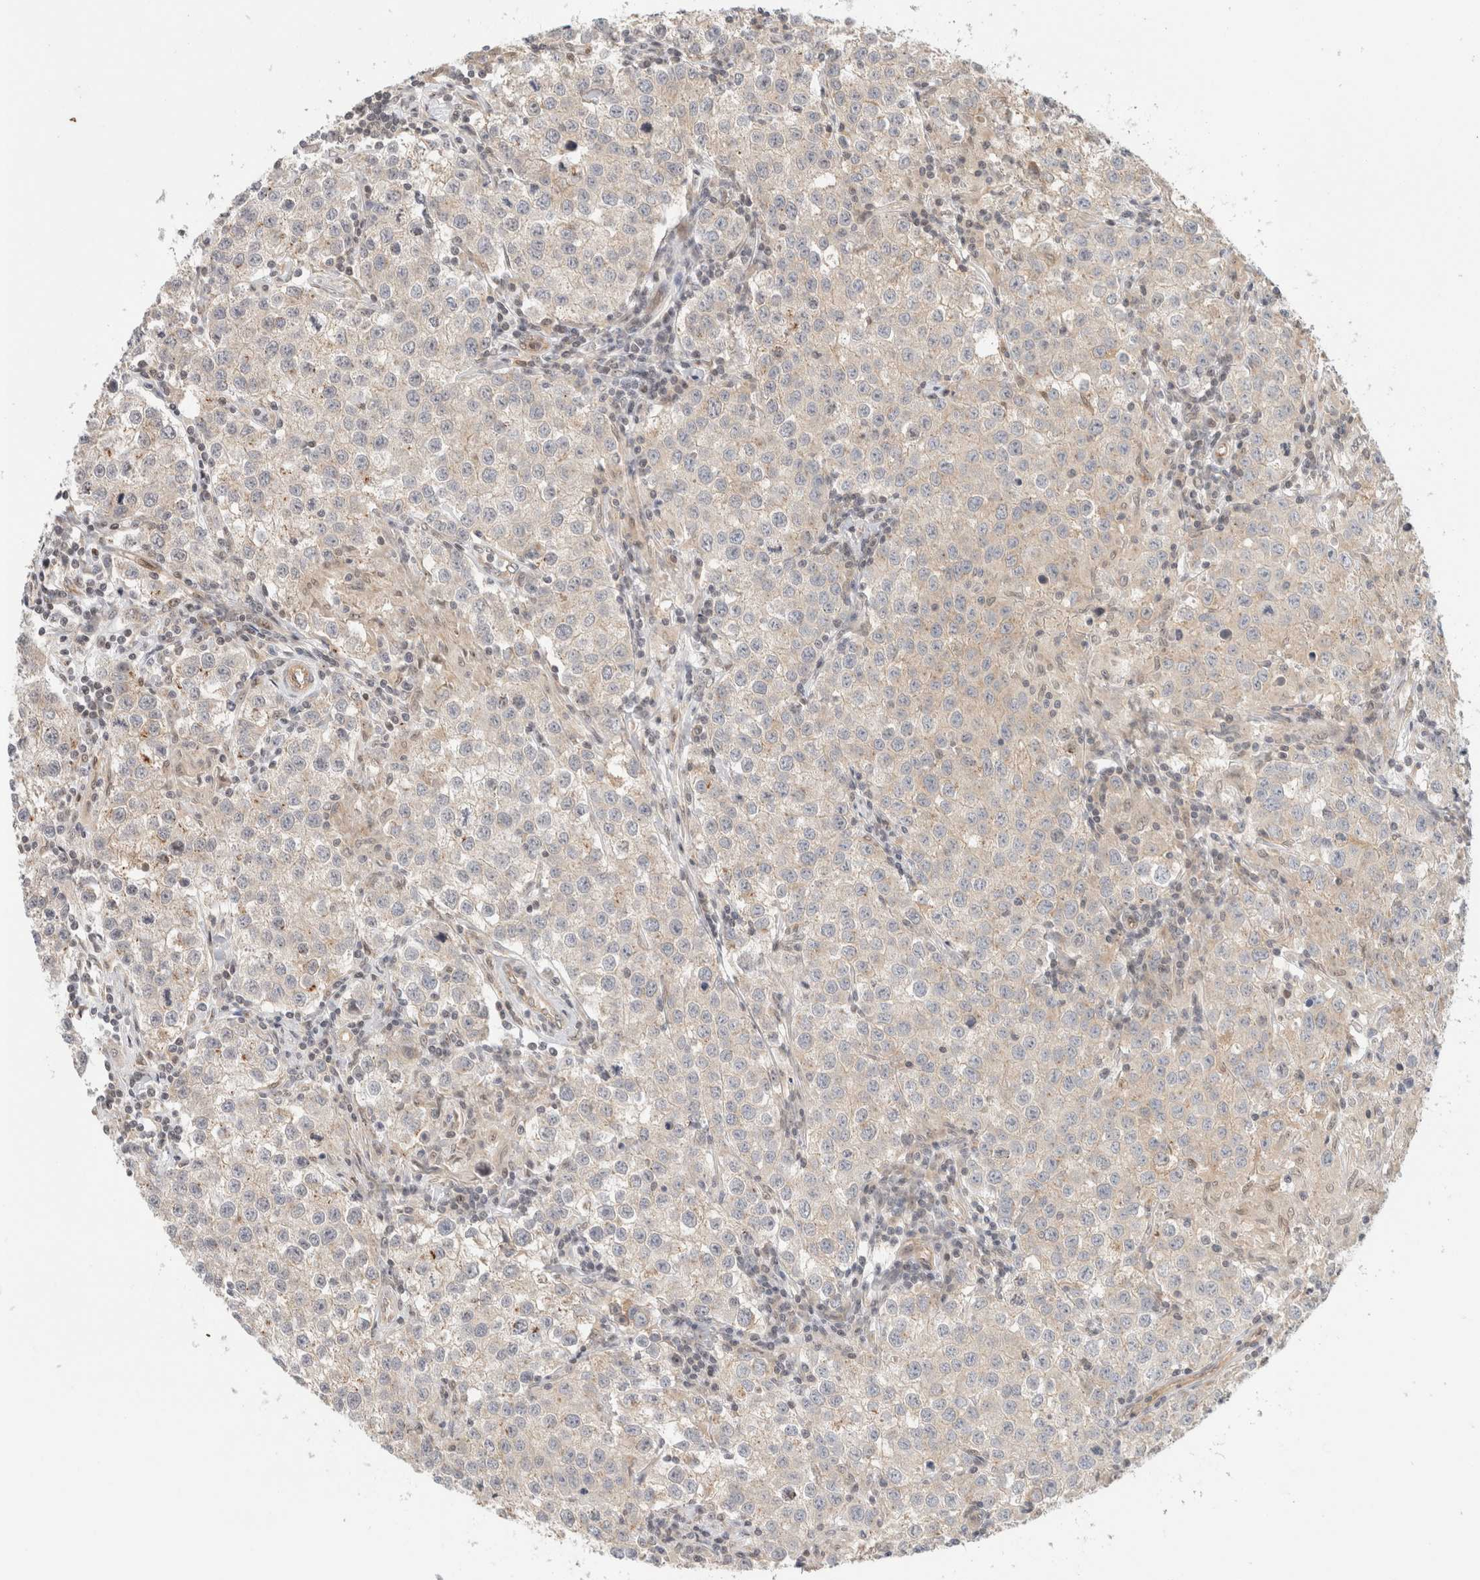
{"staining": {"intensity": "weak", "quantity": "<25%", "location": "cytoplasmic/membranous"}, "tissue": "testis cancer", "cell_type": "Tumor cells", "image_type": "cancer", "snomed": [{"axis": "morphology", "description": "Seminoma, NOS"}, {"axis": "morphology", "description": "Carcinoma, Embryonal, NOS"}, {"axis": "topography", "description": "Testis"}], "caption": "IHC of testis cancer reveals no positivity in tumor cells. The staining was performed using DAB to visualize the protein expression in brown, while the nuclei were stained in blue with hematoxylin (Magnification: 20x).", "gene": "OTUD6B", "patient": {"sex": "male", "age": 43}}